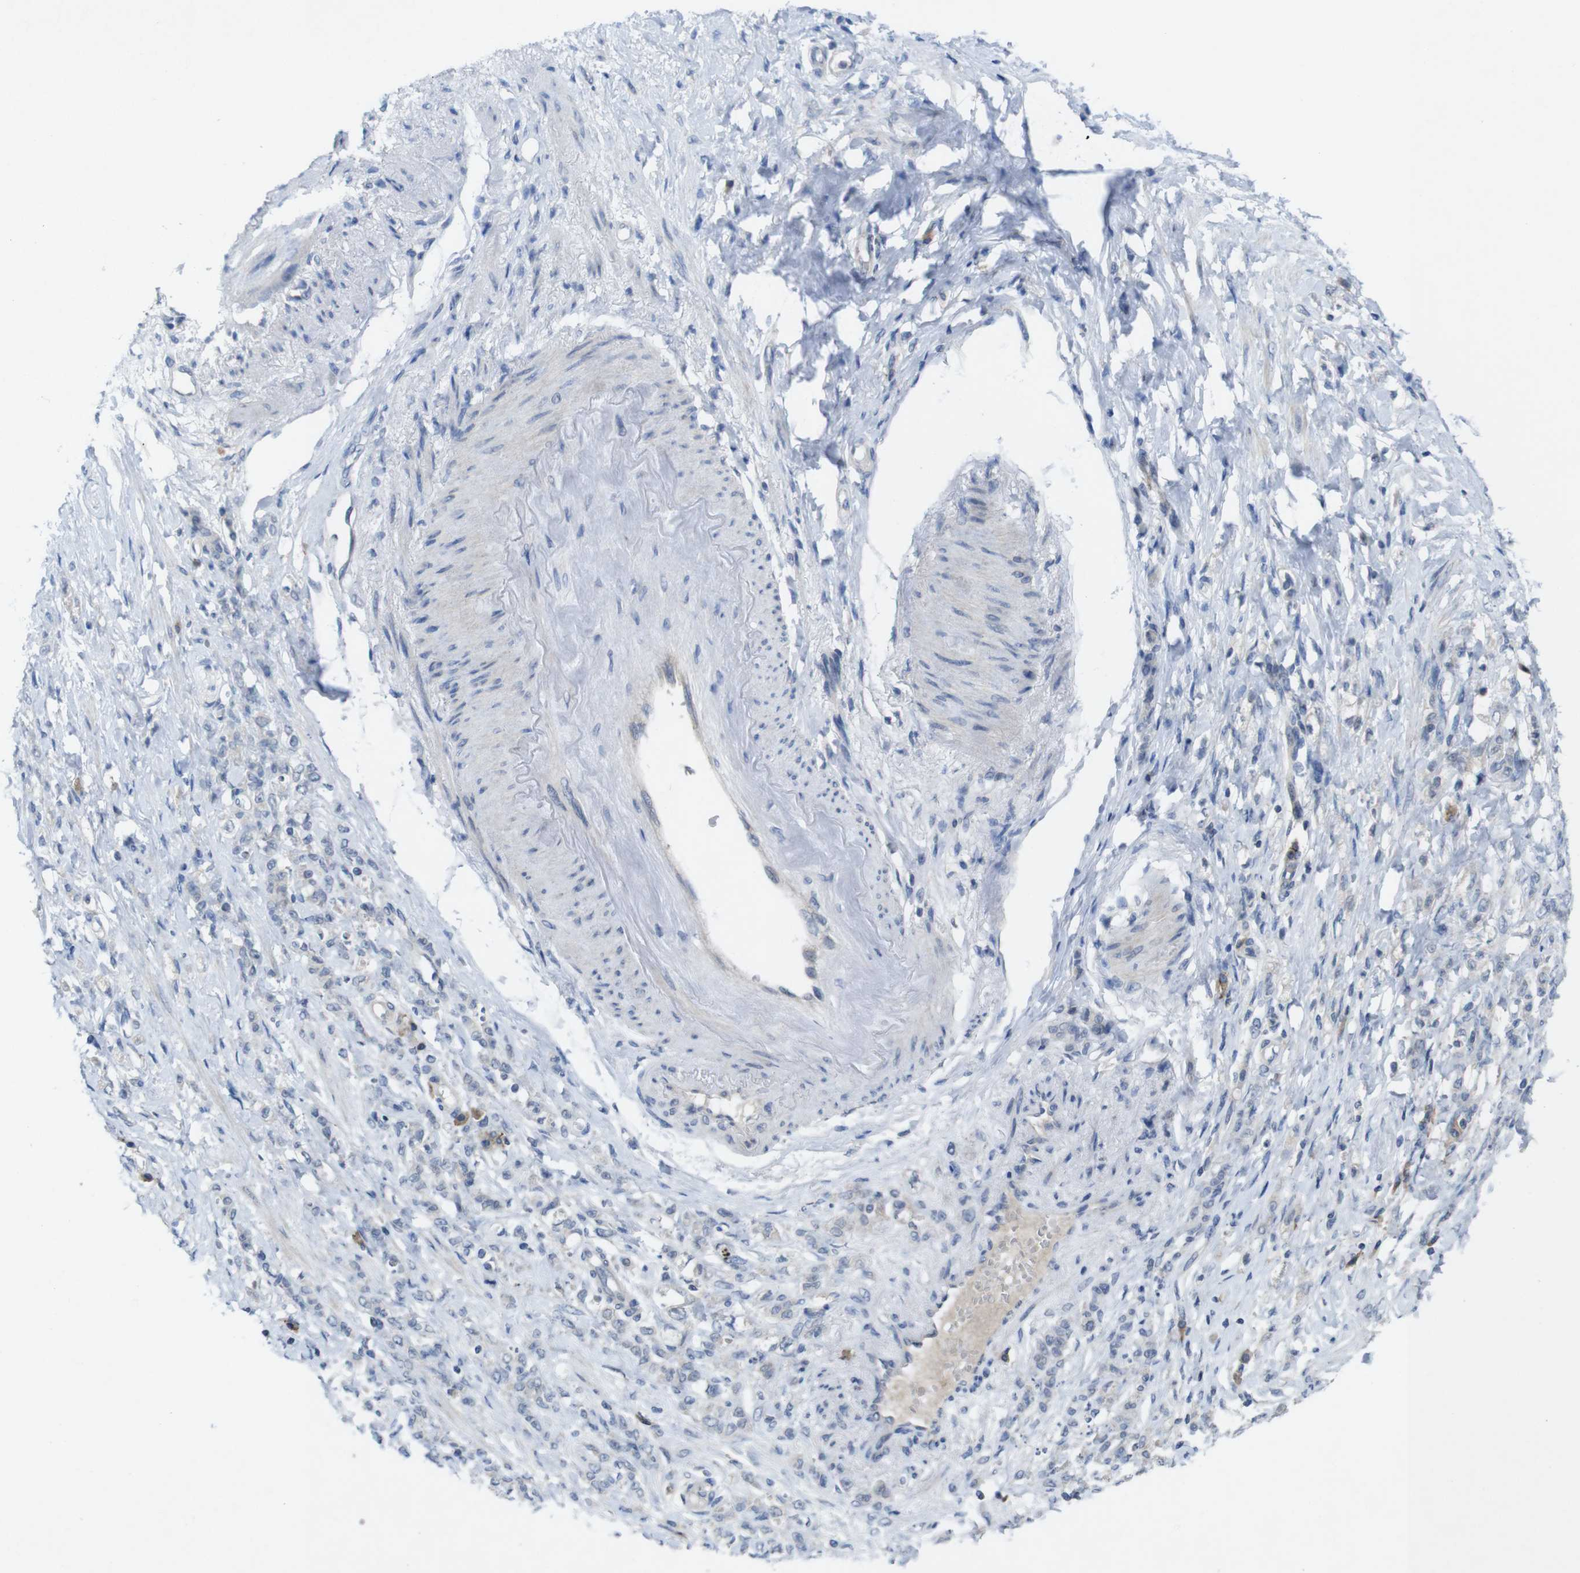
{"staining": {"intensity": "negative", "quantity": "none", "location": "none"}, "tissue": "stomach cancer", "cell_type": "Tumor cells", "image_type": "cancer", "snomed": [{"axis": "morphology", "description": "Adenocarcinoma, NOS"}, {"axis": "topography", "description": "Stomach"}], "caption": "Immunohistochemistry (IHC) photomicrograph of neoplastic tissue: human adenocarcinoma (stomach) stained with DAB exhibits no significant protein positivity in tumor cells.", "gene": "SLAMF7", "patient": {"sex": "male", "age": 82}}